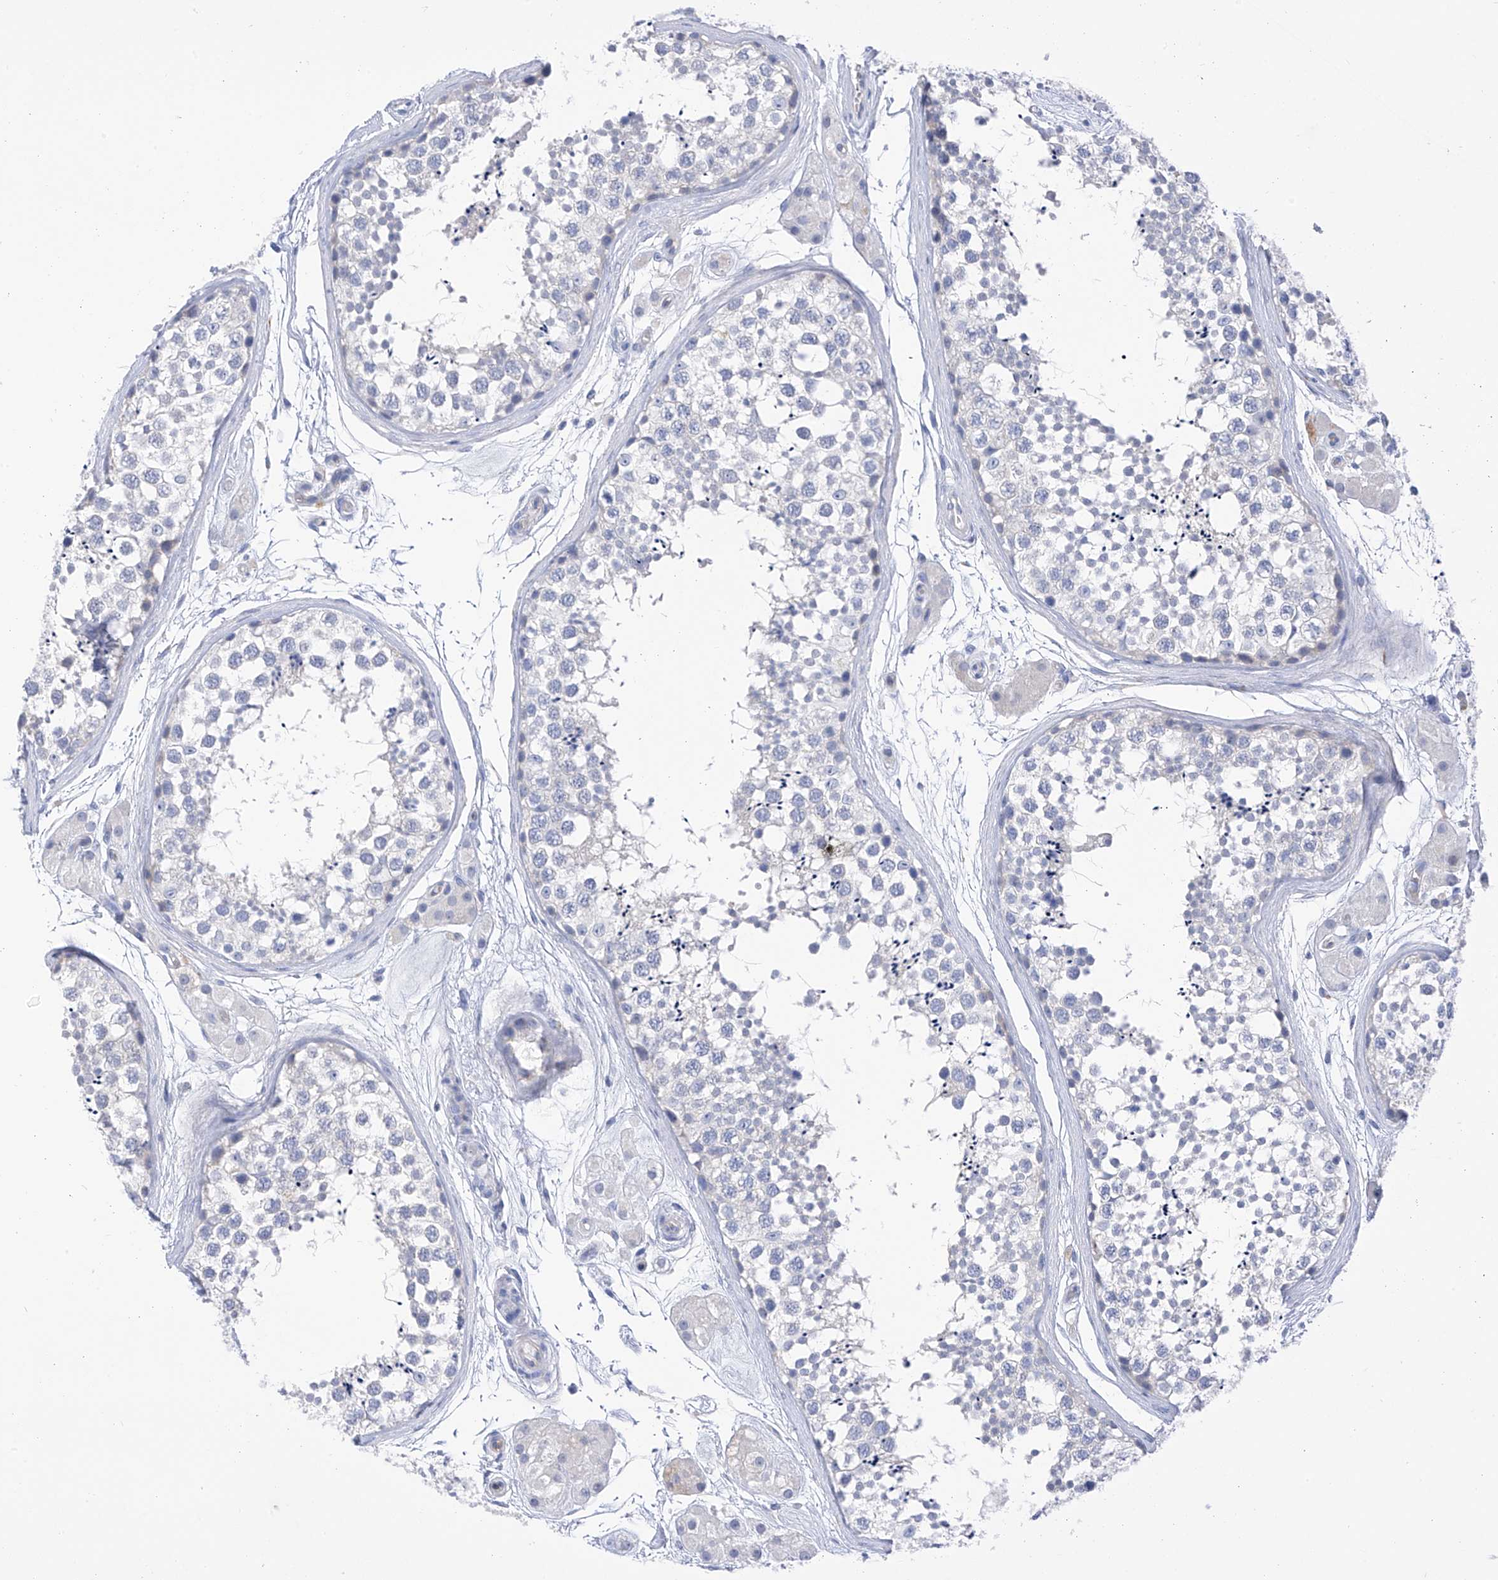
{"staining": {"intensity": "negative", "quantity": "none", "location": "none"}, "tissue": "testis", "cell_type": "Cells in seminiferous ducts", "image_type": "normal", "snomed": [{"axis": "morphology", "description": "Normal tissue, NOS"}, {"axis": "topography", "description": "Testis"}], "caption": "Immunohistochemical staining of unremarkable testis reveals no significant expression in cells in seminiferous ducts.", "gene": "PIK3C2B", "patient": {"sex": "male", "age": 56}}